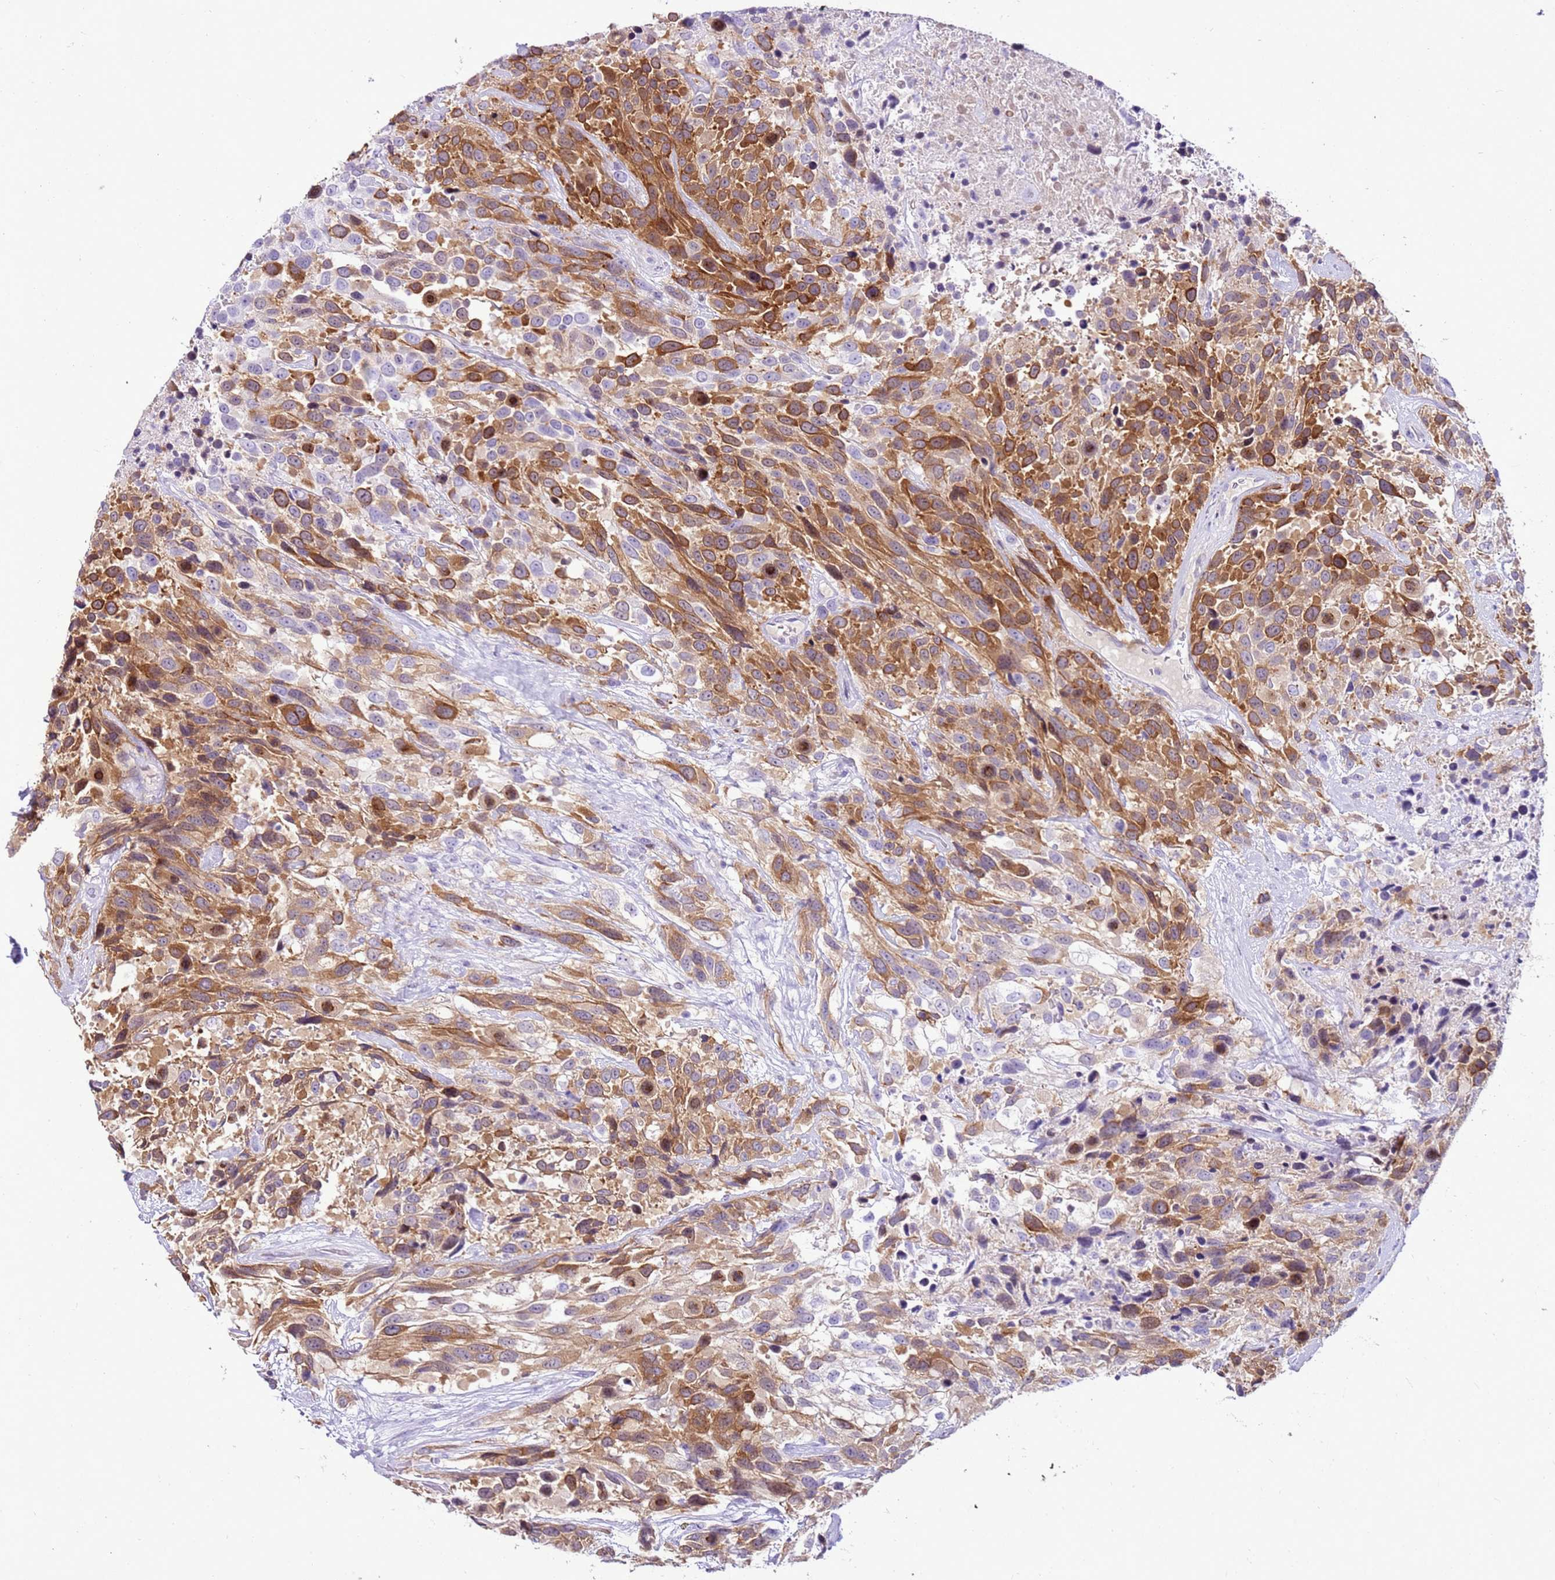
{"staining": {"intensity": "moderate", "quantity": ">75%", "location": "cytoplasmic/membranous"}, "tissue": "urothelial cancer", "cell_type": "Tumor cells", "image_type": "cancer", "snomed": [{"axis": "morphology", "description": "Urothelial carcinoma, High grade"}, {"axis": "topography", "description": "Urinary bladder"}], "caption": "Immunohistochemical staining of human urothelial carcinoma (high-grade) displays medium levels of moderate cytoplasmic/membranous expression in approximately >75% of tumor cells.", "gene": "SPC25", "patient": {"sex": "female", "age": 70}}